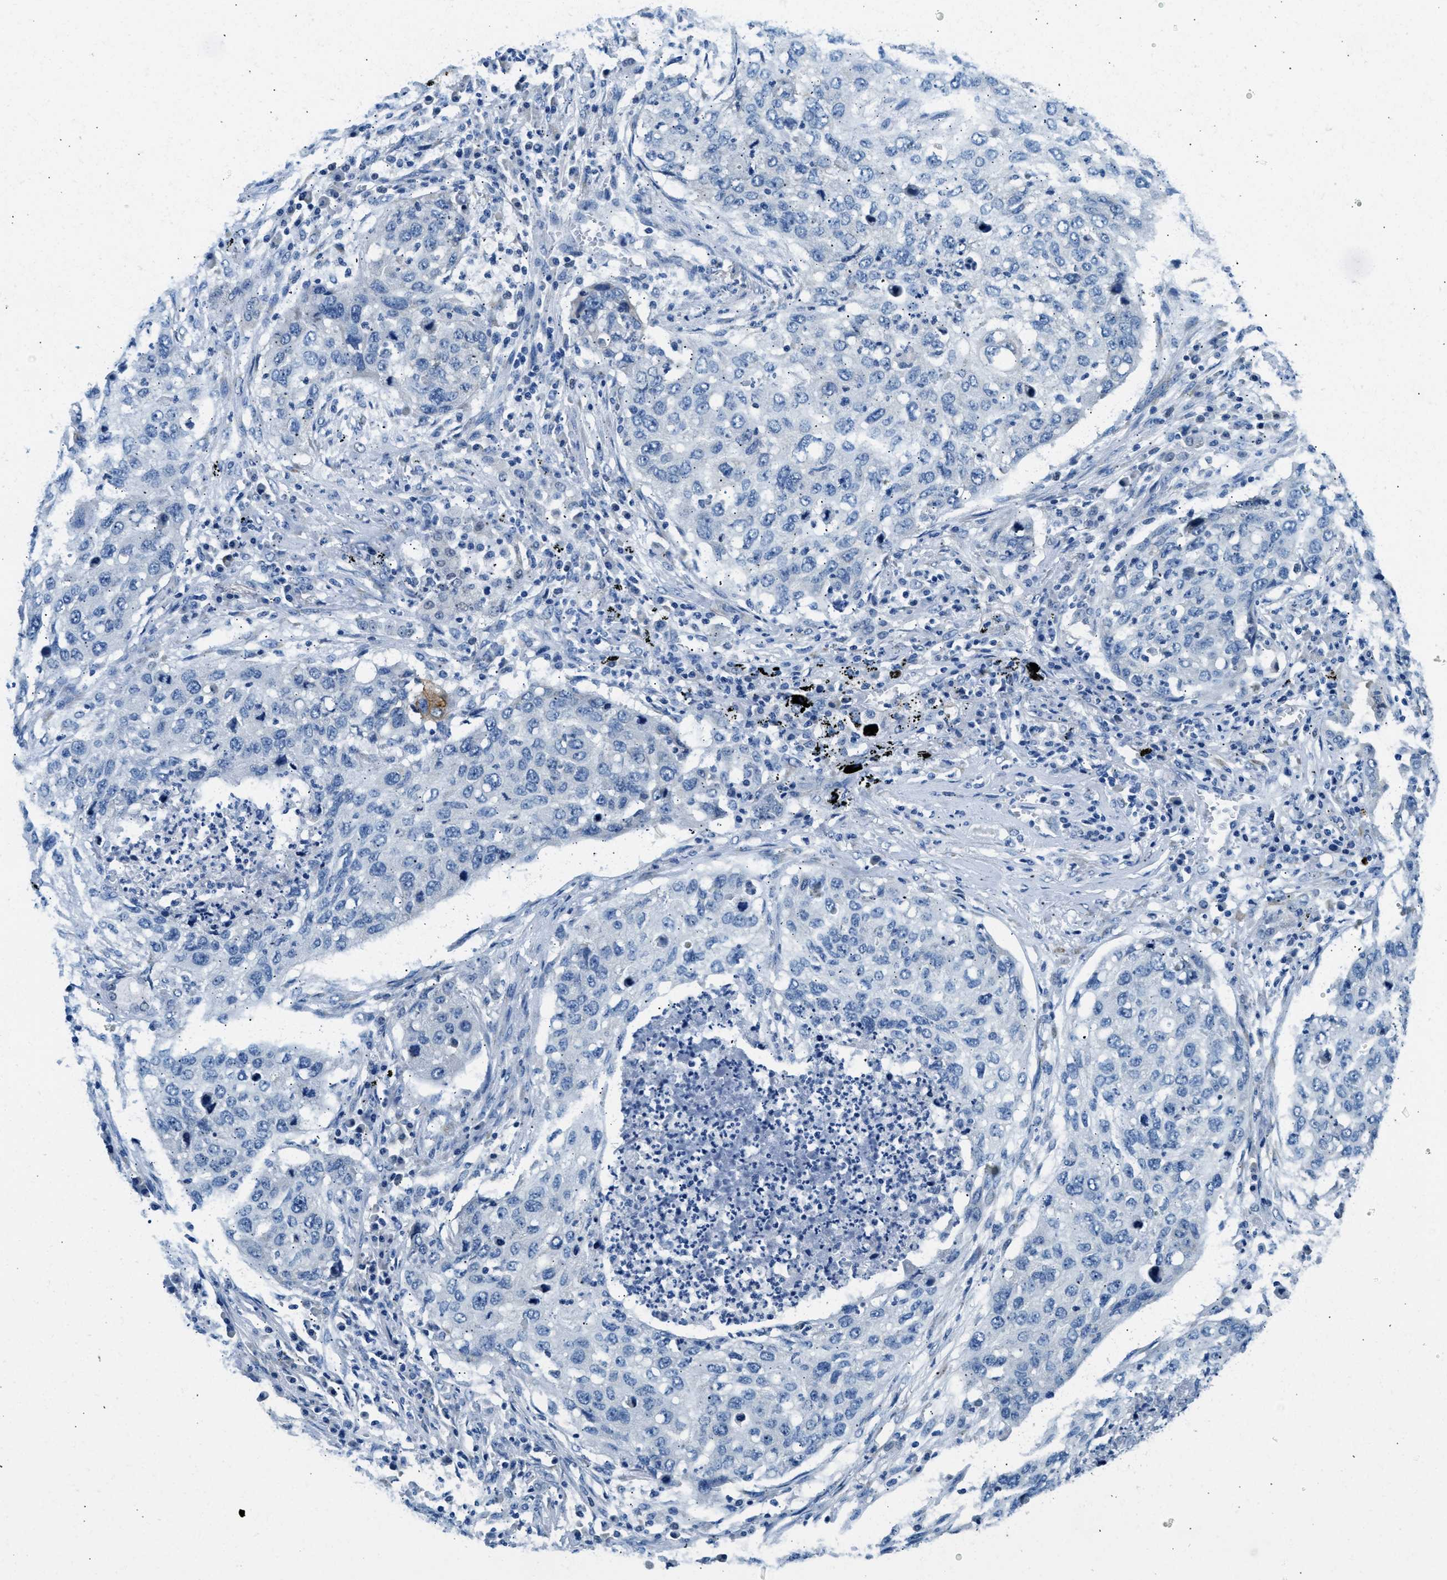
{"staining": {"intensity": "negative", "quantity": "none", "location": "none"}, "tissue": "lung cancer", "cell_type": "Tumor cells", "image_type": "cancer", "snomed": [{"axis": "morphology", "description": "Squamous cell carcinoma, NOS"}, {"axis": "topography", "description": "Lung"}], "caption": "Tumor cells are negative for brown protein staining in lung cancer.", "gene": "CLDN18", "patient": {"sex": "female", "age": 63}}